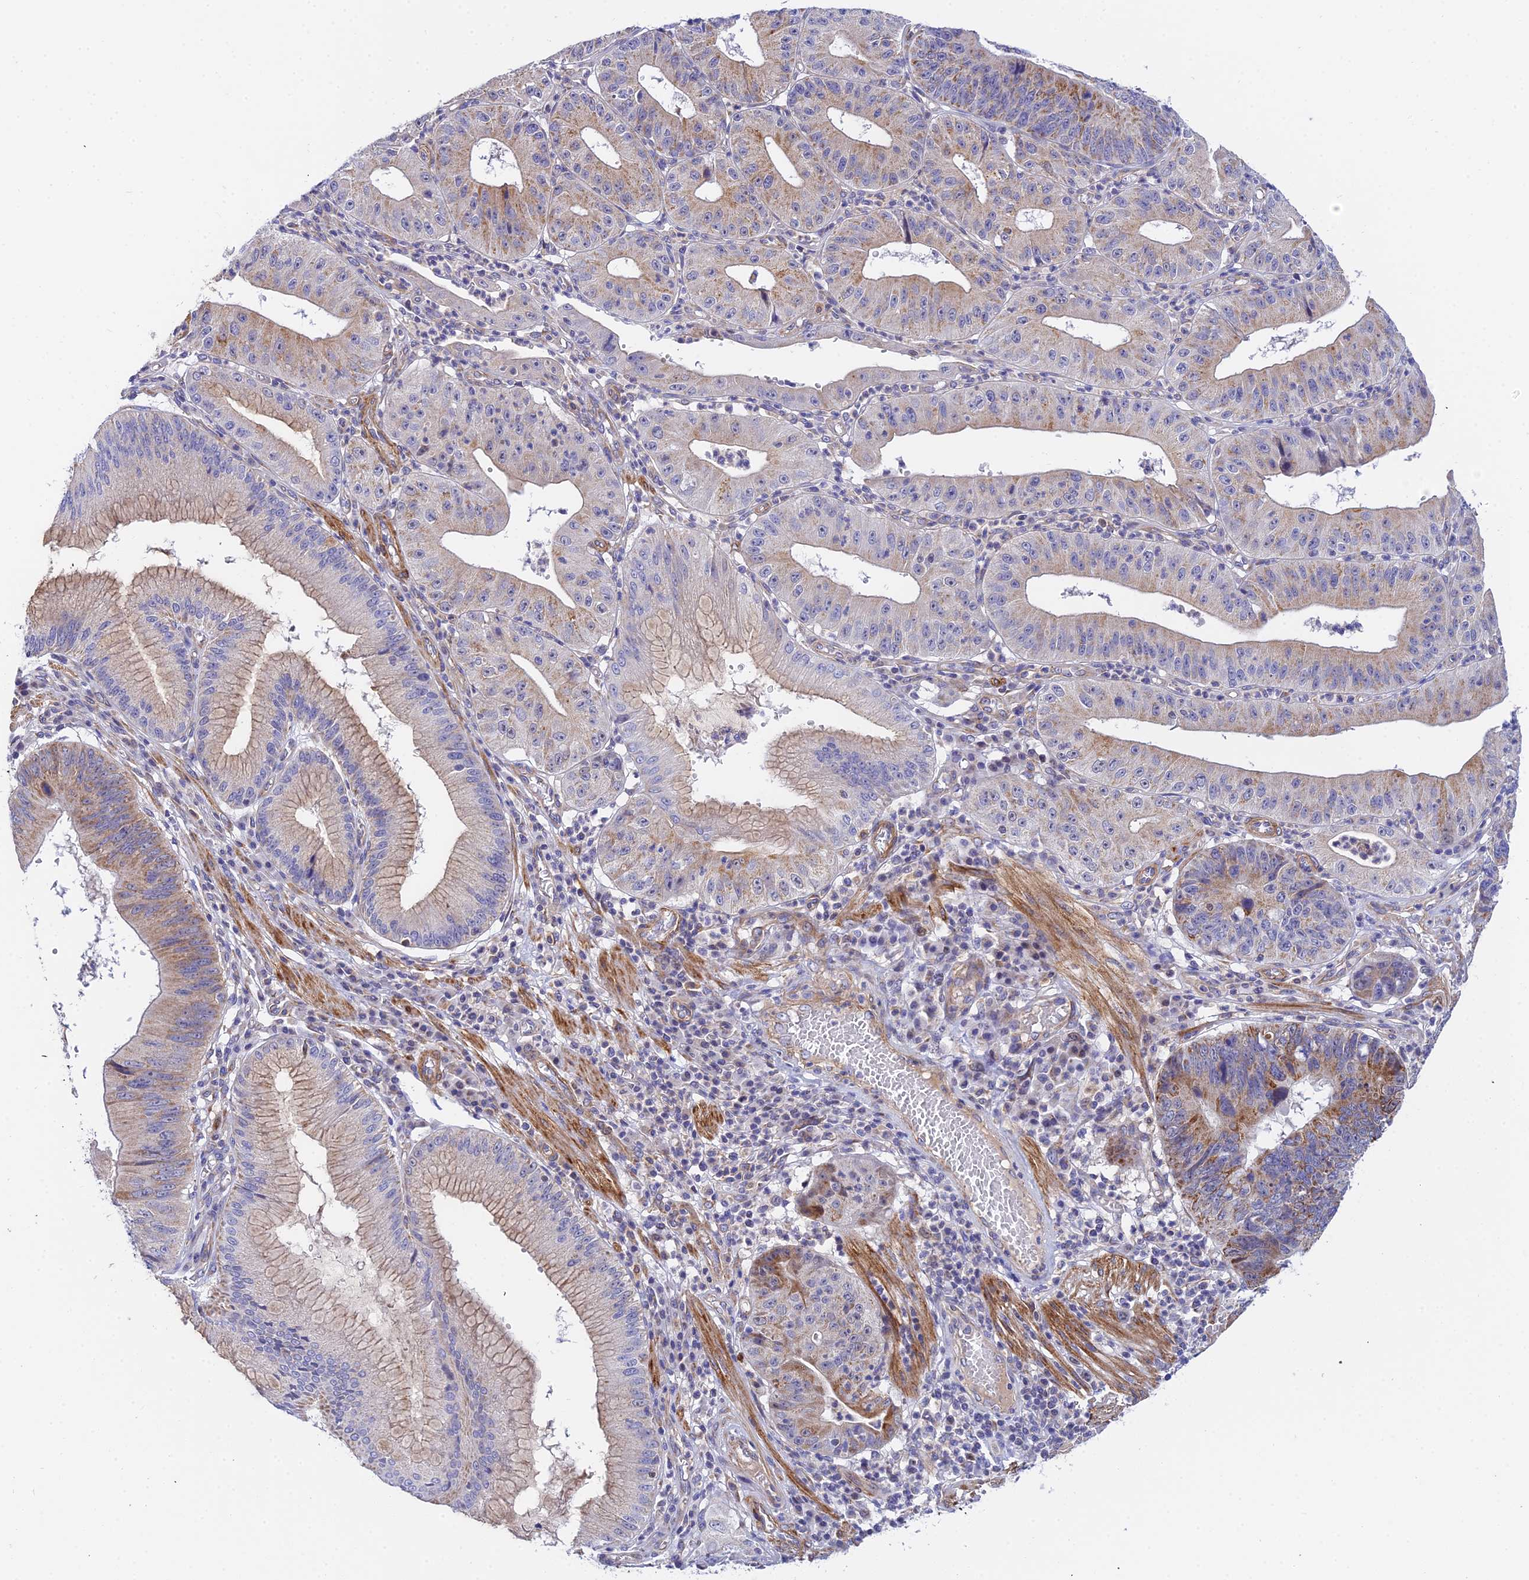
{"staining": {"intensity": "moderate", "quantity": "25%-75%", "location": "cytoplasmic/membranous"}, "tissue": "stomach cancer", "cell_type": "Tumor cells", "image_type": "cancer", "snomed": [{"axis": "morphology", "description": "Adenocarcinoma, NOS"}, {"axis": "topography", "description": "Stomach"}], "caption": "Adenocarcinoma (stomach) stained for a protein (brown) shows moderate cytoplasmic/membranous positive positivity in approximately 25%-75% of tumor cells.", "gene": "ACOT2", "patient": {"sex": "male", "age": 59}}